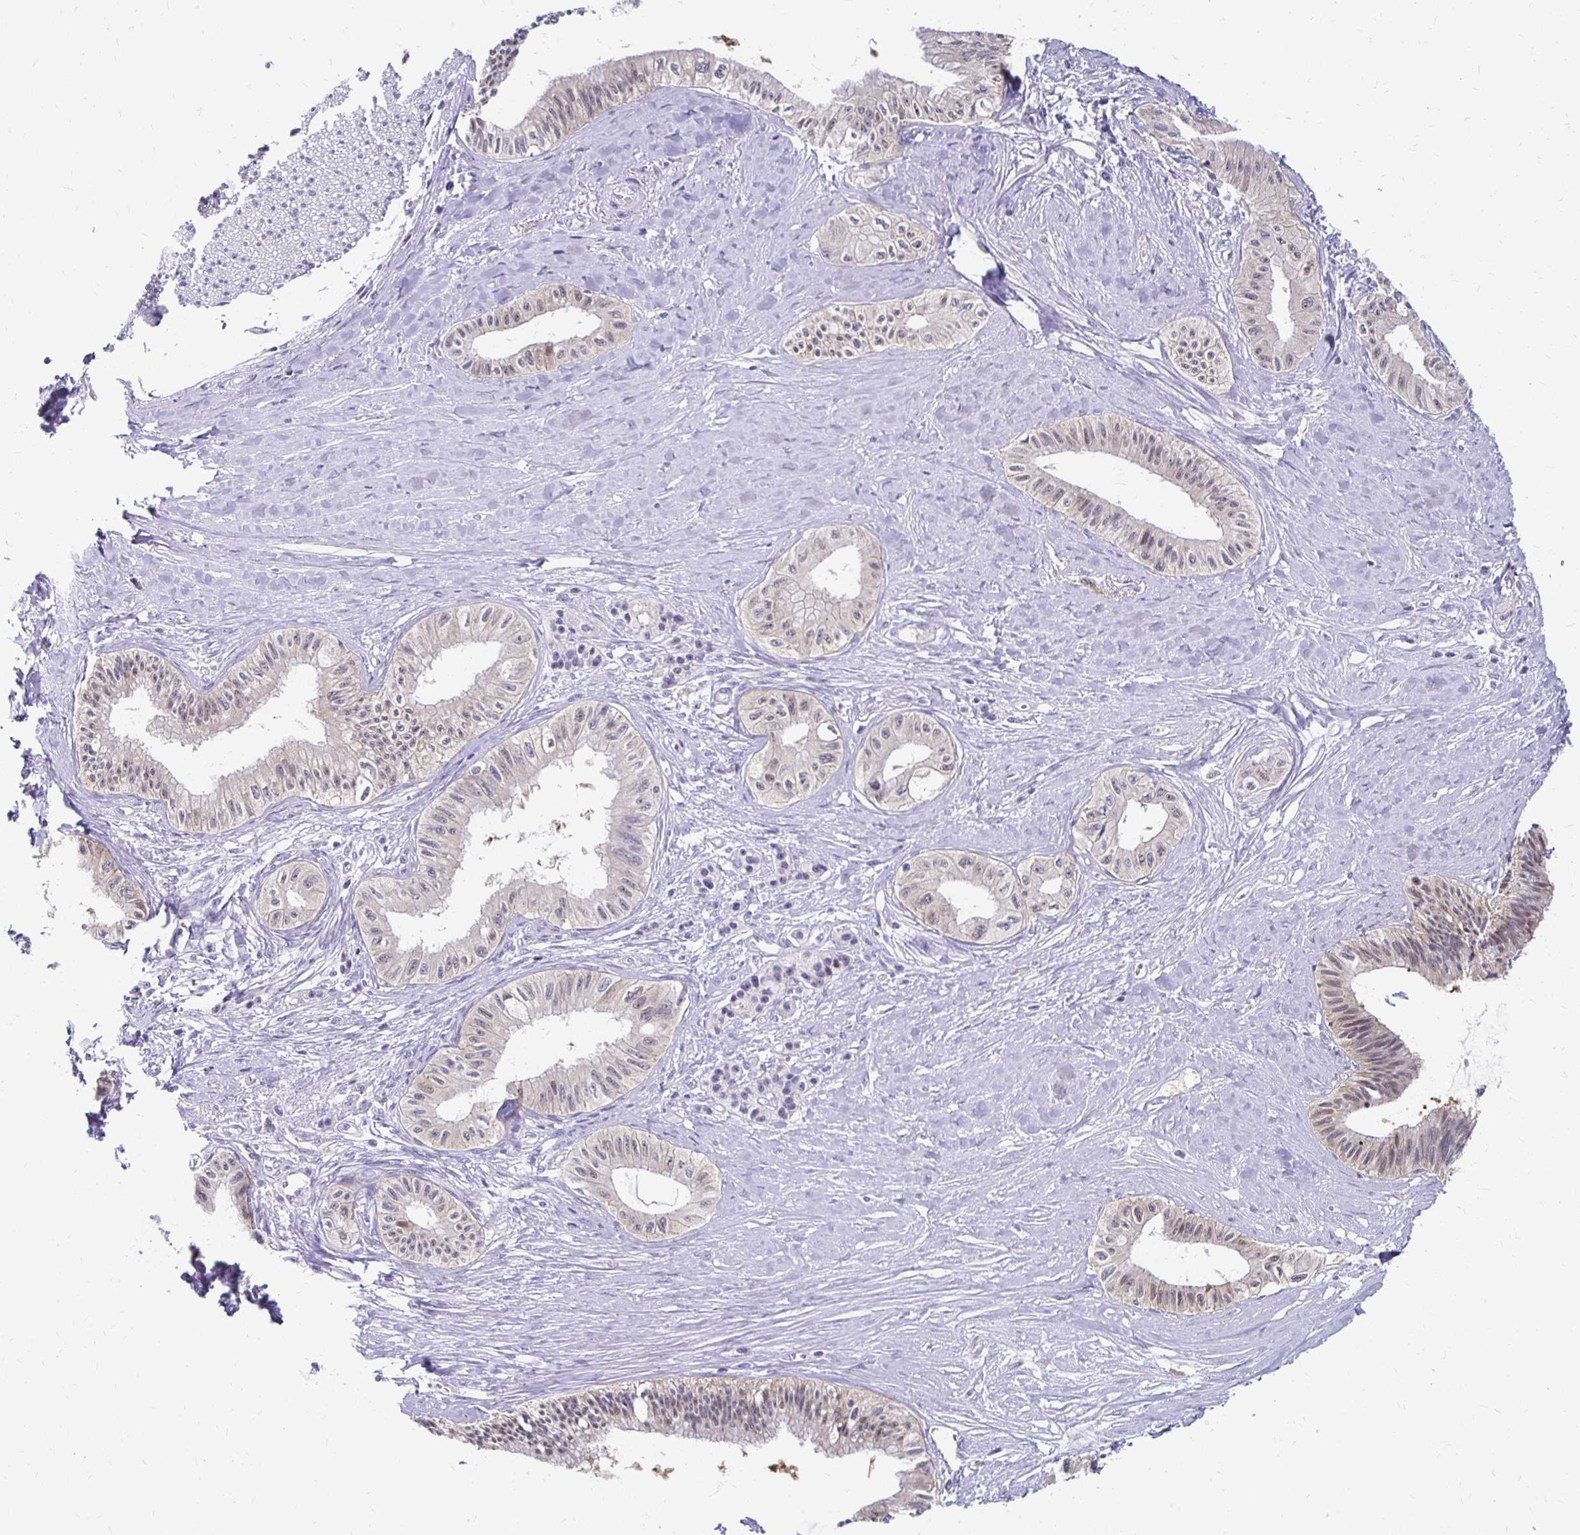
{"staining": {"intensity": "weak", "quantity": "<25%", "location": "cytoplasmic/membranous"}, "tissue": "pancreatic cancer", "cell_type": "Tumor cells", "image_type": "cancer", "snomed": [{"axis": "morphology", "description": "Adenocarcinoma, NOS"}, {"axis": "topography", "description": "Pancreas"}], "caption": "High magnification brightfield microscopy of pancreatic adenocarcinoma stained with DAB (3,3'-diaminobenzidine) (brown) and counterstained with hematoxylin (blue): tumor cells show no significant staining.", "gene": "PADI2", "patient": {"sex": "male", "age": 71}}